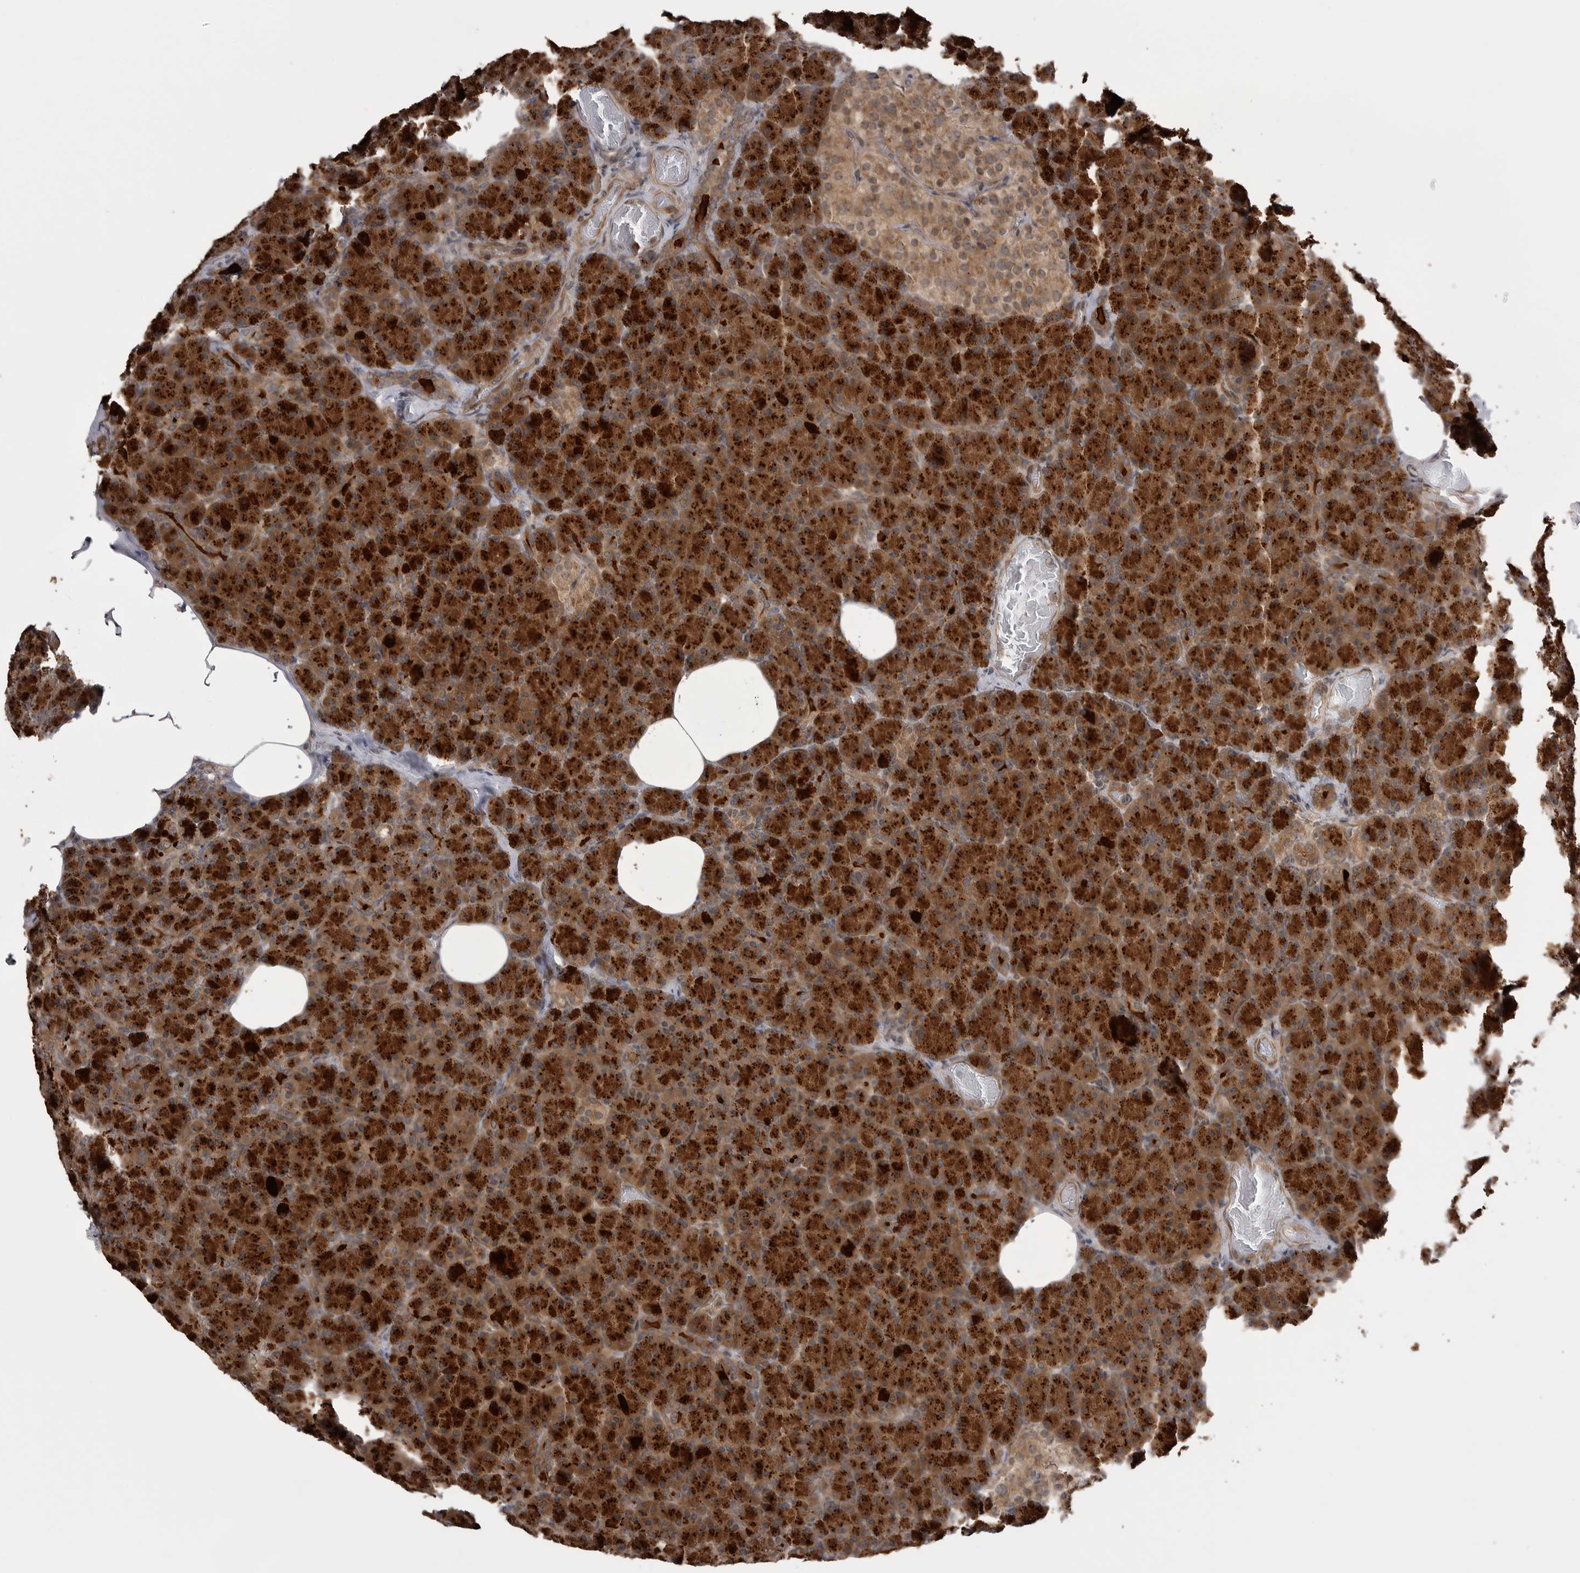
{"staining": {"intensity": "strong", "quantity": ">75%", "location": "cytoplasmic/membranous"}, "tissue": "pancreas", "cell_type": "Exocrine glandular cells", "image_type": "normal", "snomed": [{"axis": "morphology", "description": "Normal tissue, NOS"}, {"axis": "topography", "description": "Pancreas"}], "caption": "Exocrine glandular cells reveal high levels of strong cytoplasmic/membranous positivity in about >75% of cells in unremarkable pancreas. (brown staining indicates protein expression, while blue staining denotes nuclei).", "gene": "PDCL", "patient": {"sex": "female", "age": 43}}